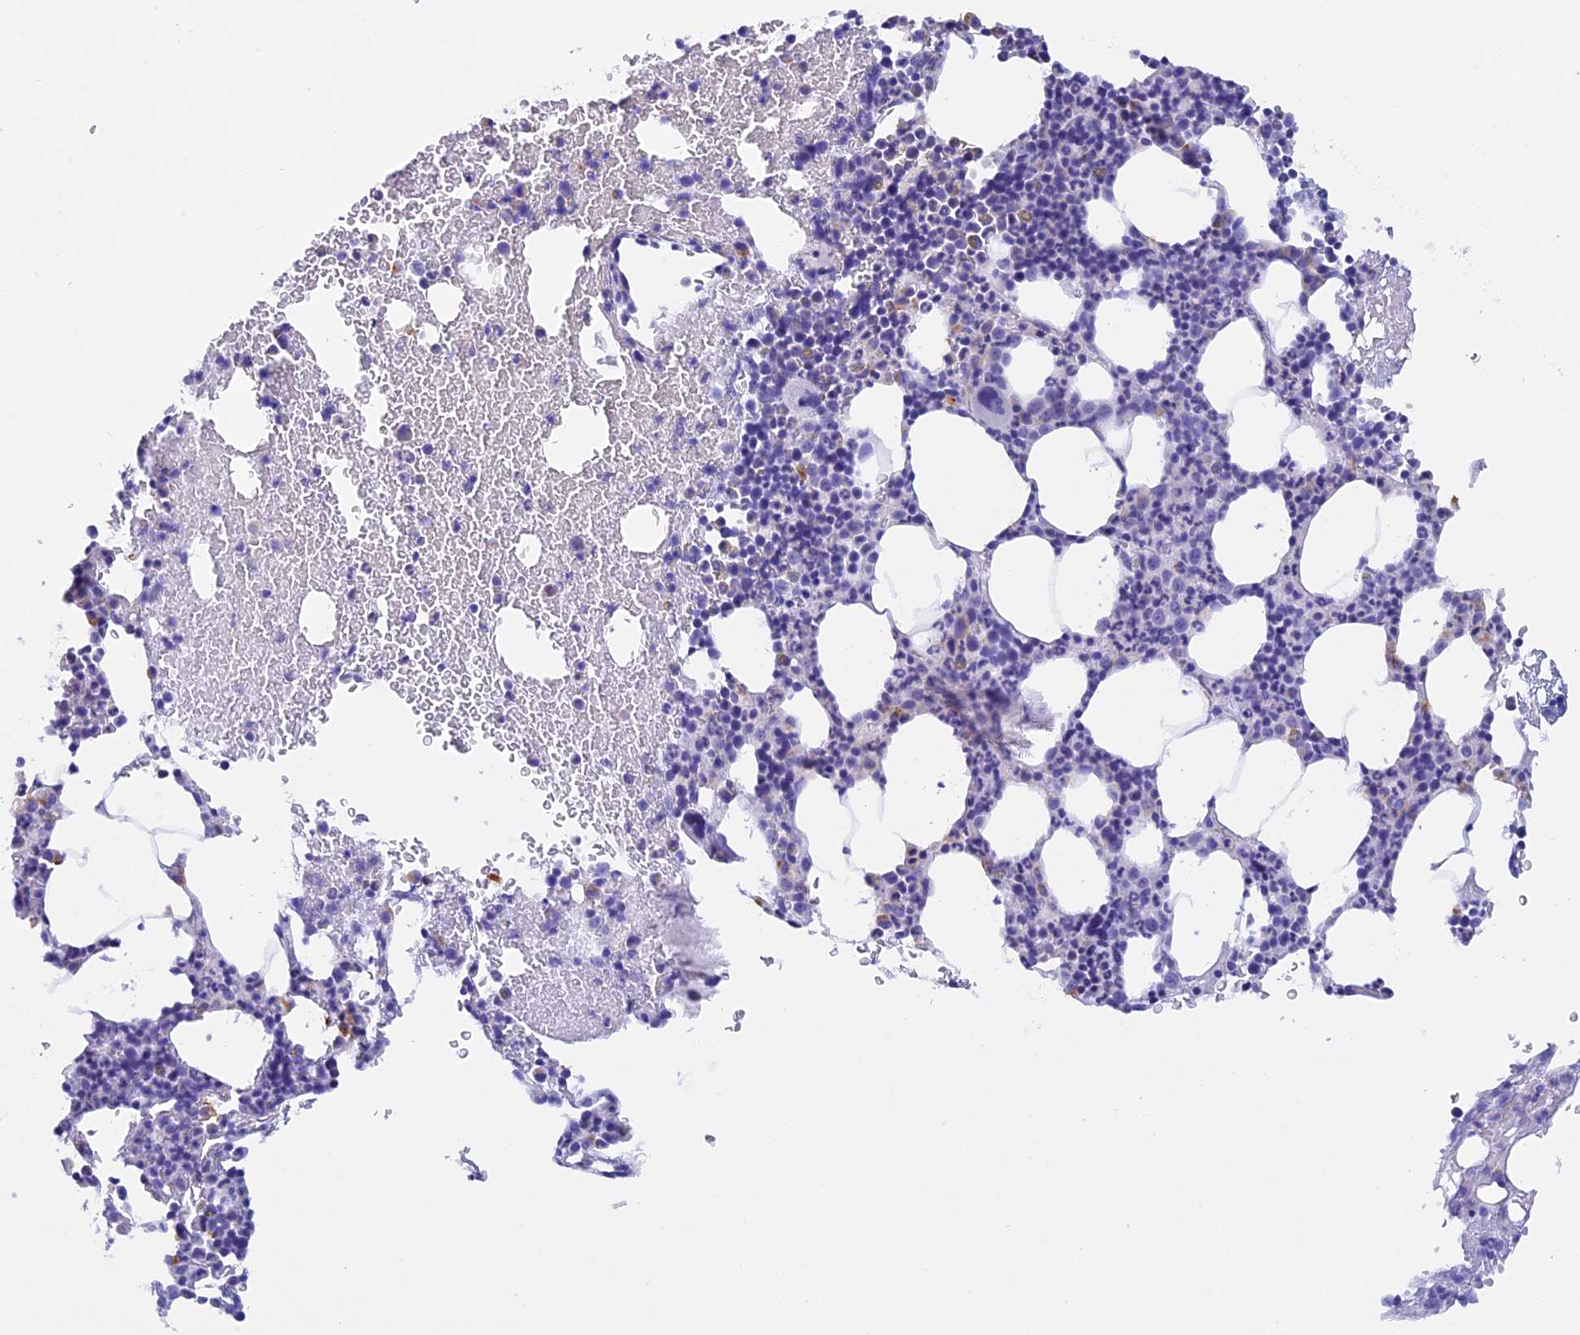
{"staining": {"intensity": "negative", "quantity": "none", "location": "none"}, "tissue": "bone marrow", "cell_type": "Hematopoietic cells", "image_type": "normal", "snomed": [{"axis": "morphology", "description": "Normal tissue, NOS"}, {"axis": "topography", "description": "Bone marrow"}], "caption": "Bone marrow was stained to show a protein in brown. There is no significant staining in hematopoietic cells. (DAB (3,3'-diaminobenzidine) immunohistochemistry (IHC), high magnification).", "gene": "BRI3", "patient": {"sex": "male", "age": 41}}